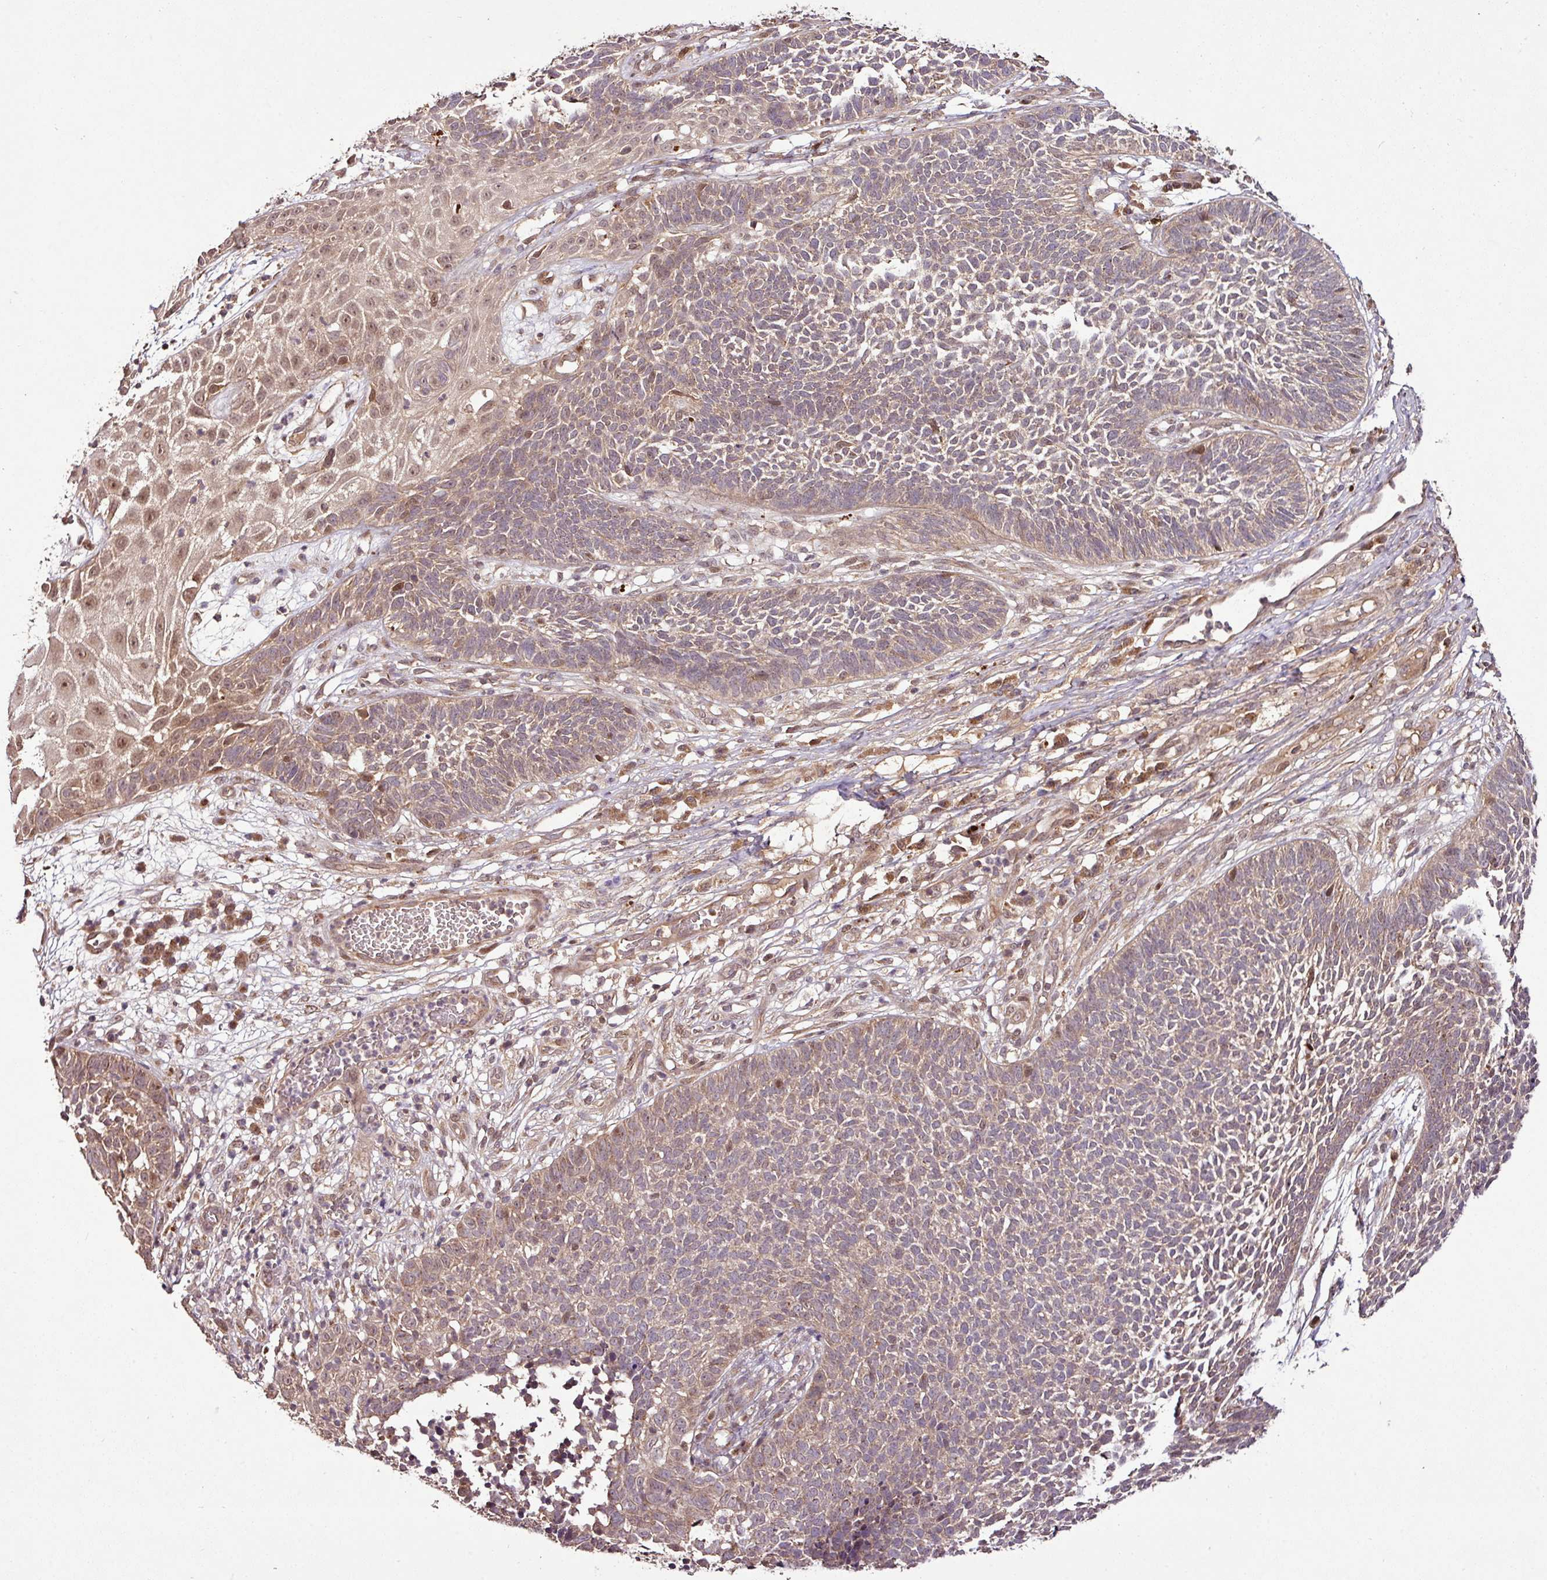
{"staining": {"intensity": "weak", "quantity": "25%-75%", "location": "cytoplasmic/membranous"}, "tissue": "skin cancer", "cell_type": "Tumor cells", "image_type": "cancer", "snomed": [{"axis": "morphology", "description": "Basal cell carcinoma"}, {"axis": "topography", "description": "Skin"}], "caption": "Skin cancer stained with DAB (3,3'-diaminobenzidine) IHC demonstrates low levels of weak cytoplasmic/membranous expression in about 25%-75% of tumor cells.", "gene": "FAIM", "patient": {"sex": "female", "age": 84}}